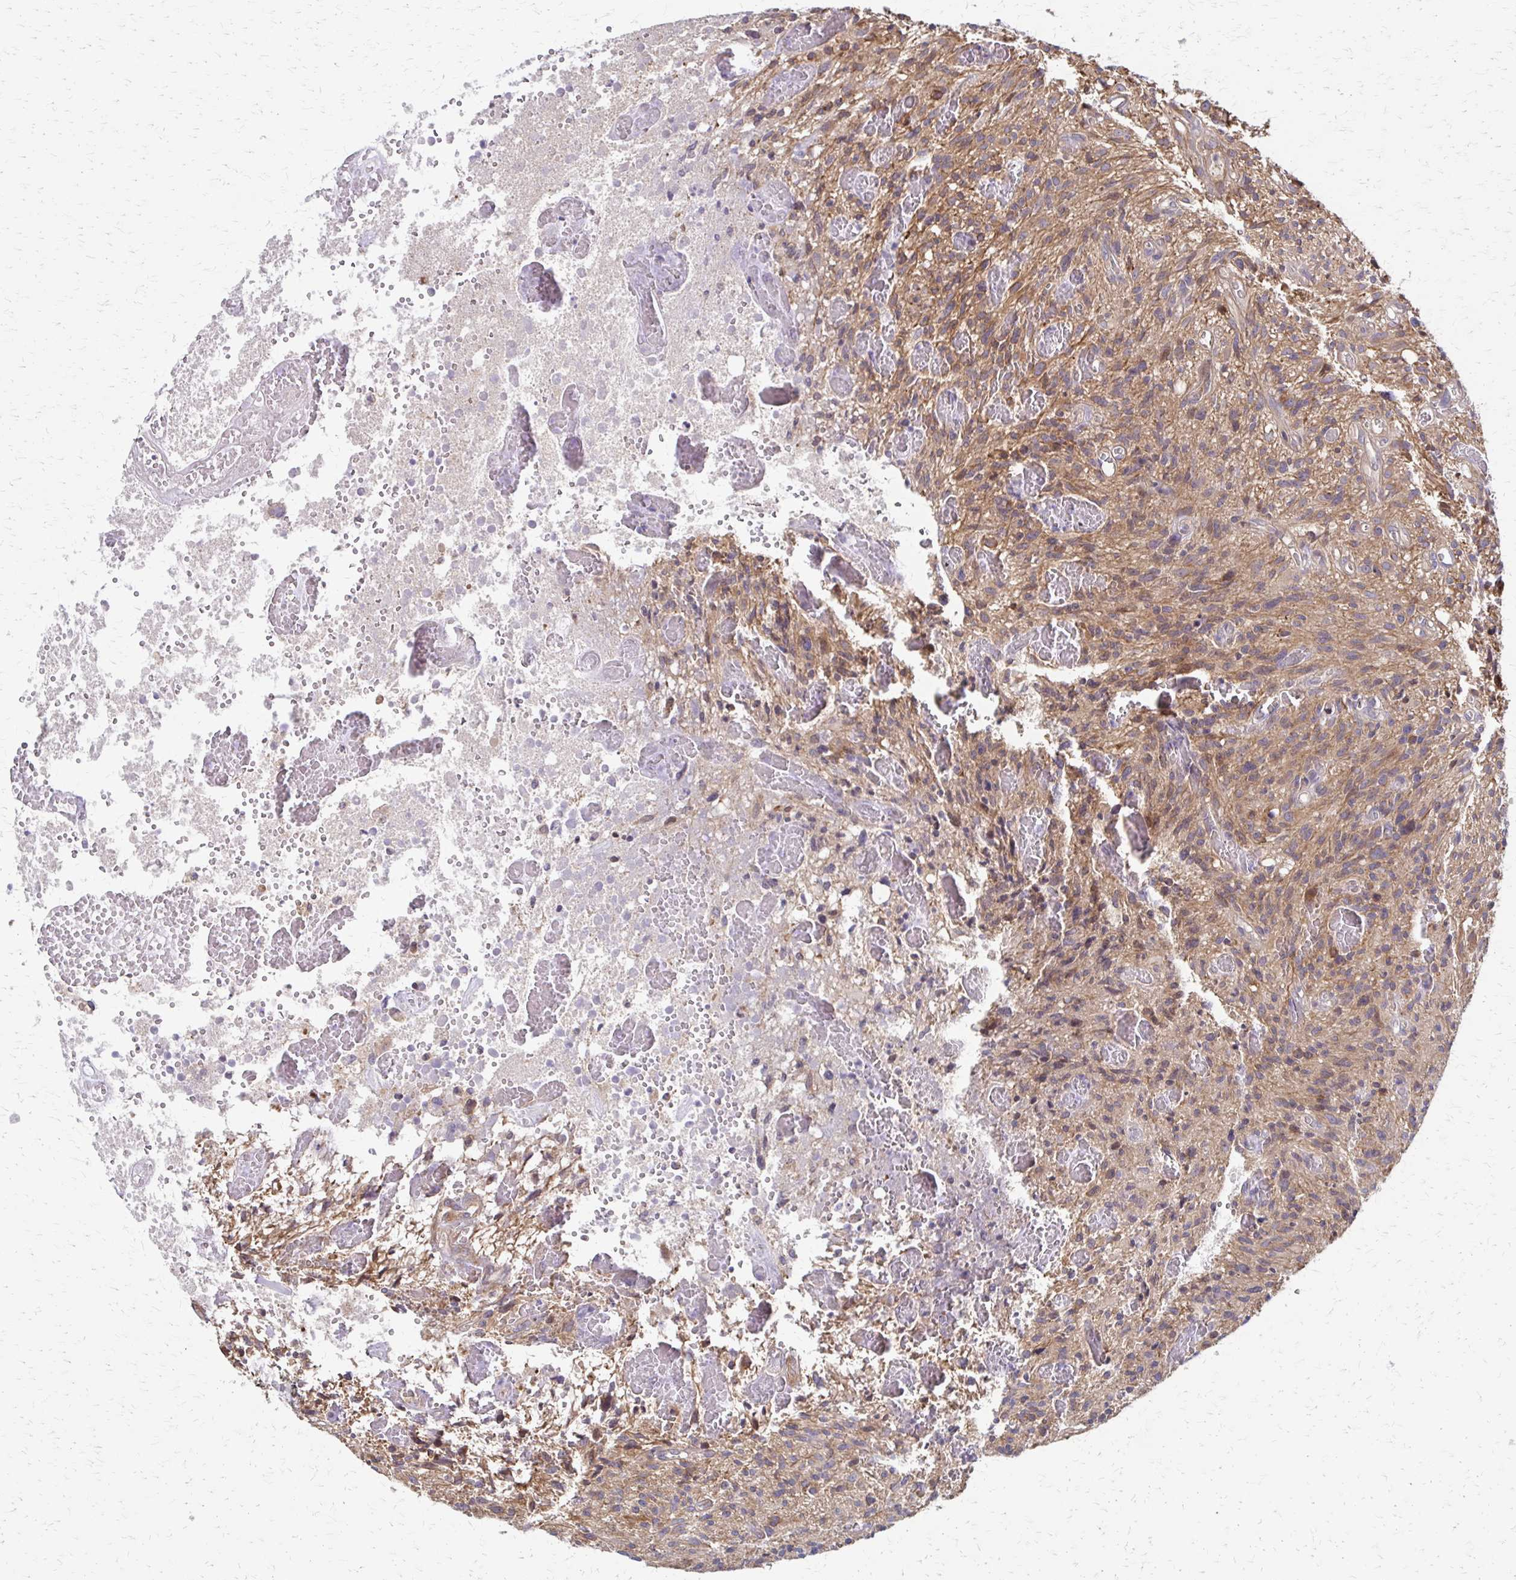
{"staining": {"intensity": "moderate", "quantity": ">75%", "location": "cytoplasmic/membranous"}, "tissue": "glioma", "cell_type": "Tumor cells", "image_type": "cancer", "snomed": [{"axis": "morphology", "description": "Glioma, malignant, High grade"}, {"axis": "topography", "description": "Brain"}], "caption": "Immunohistochemistry (IHC) of malignant high-grade glioma displays medium levels of moderate cytoplasmic/membranous positivity in approximately >75% of tumor cells. The protein of interest is stained brown, and the nuclei are stained in blue (DAB (3,3'-diaminobenzidine) IHC with brightfield microscopy, high magnification).", "gene": "EEF2", "patient": {"sex": "male", "age": 75}}